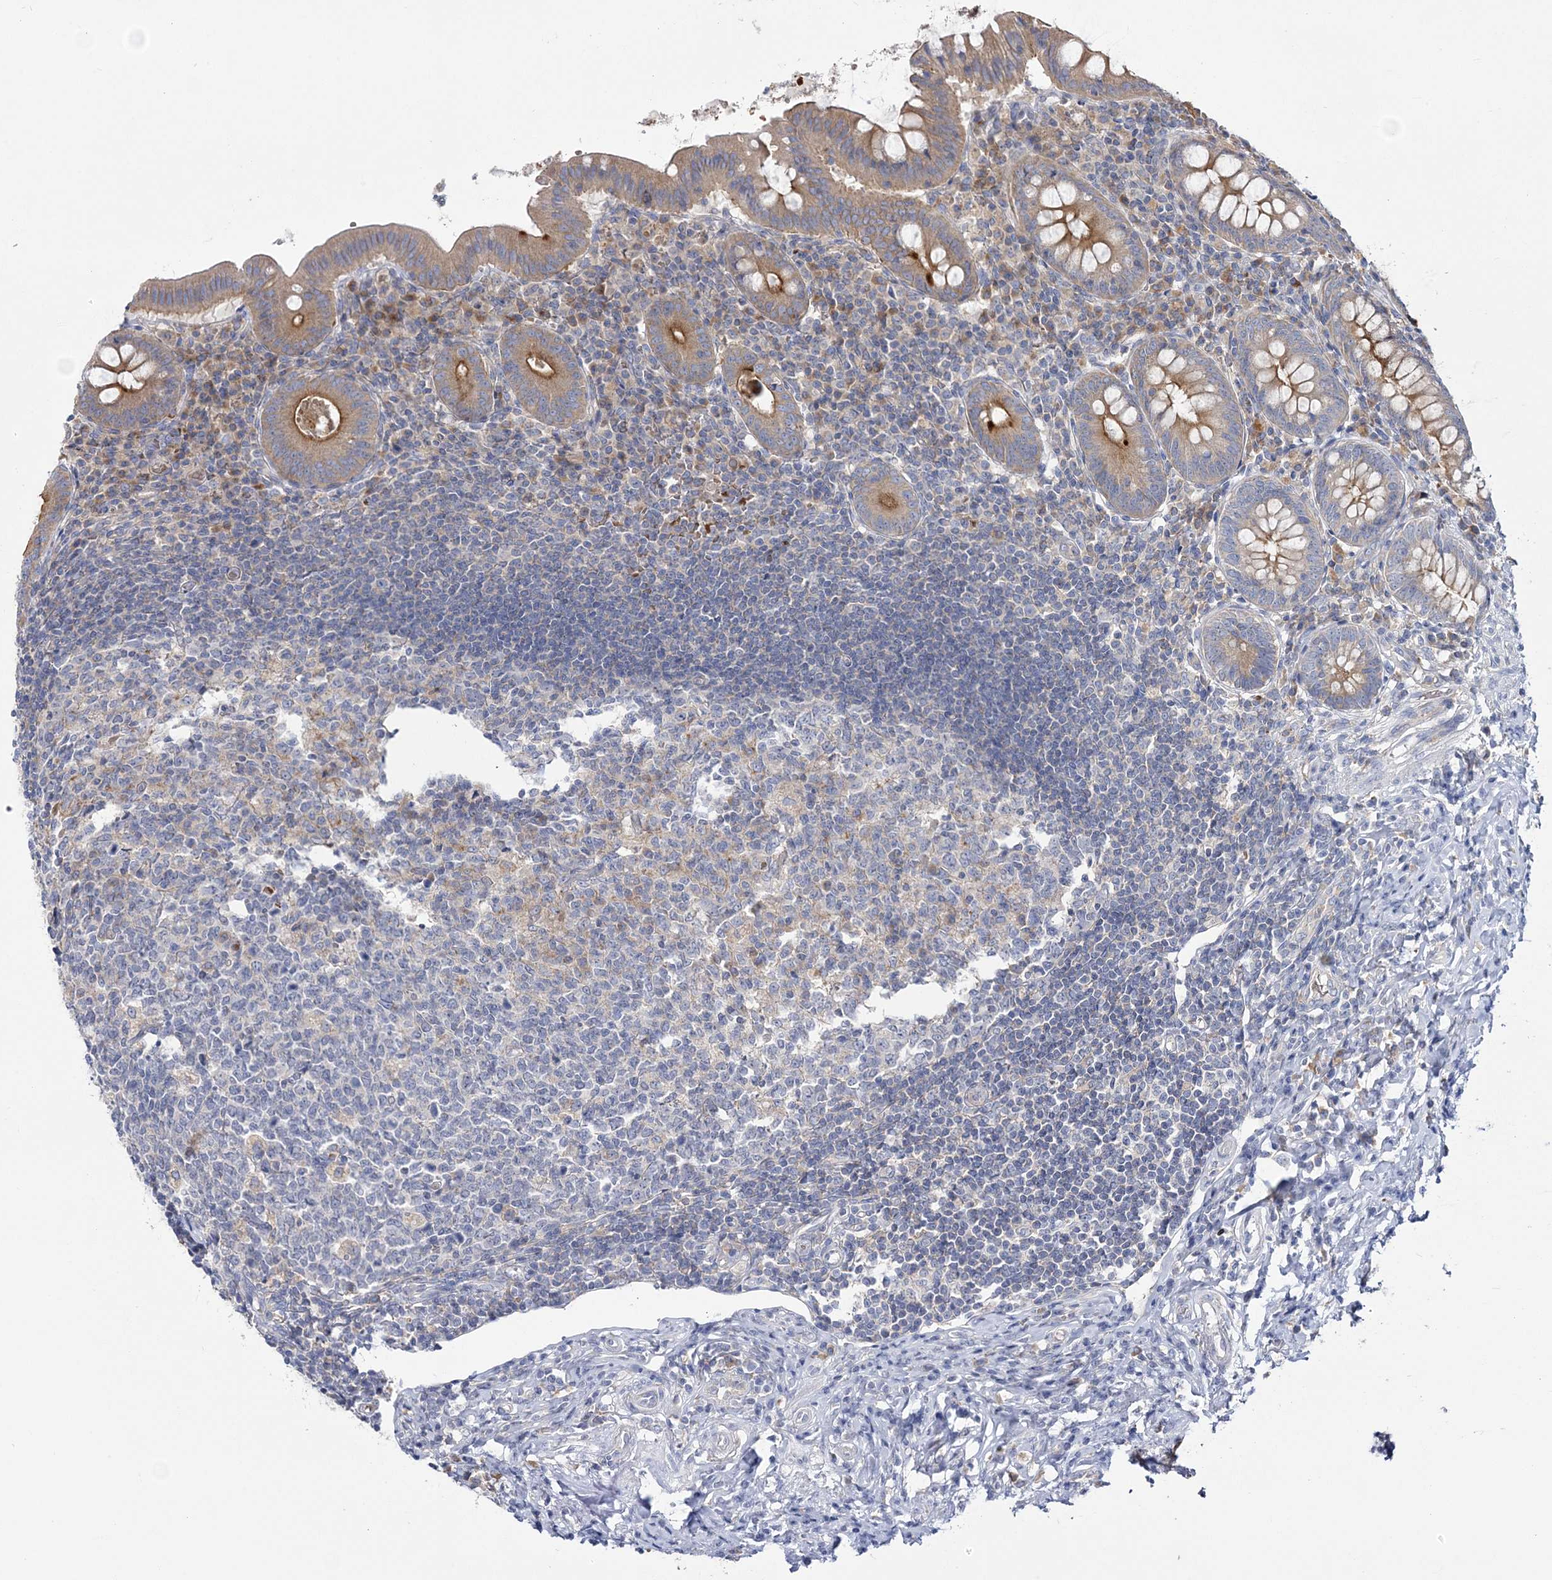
{"staining": {"intensity": "moderate", "quantity": "25%-75%", "location": "cytoplasmic/membranous"}, "tissue": "appendix", "cell_type": "Glandular cells", "image_type": "normal", "snomed": [{"axis": "morphology", "description": "Normal tissue, NOS"}, {"axis": "topography", "description": "Appendix"}], "caption": "This micrograph shows normal appendix stained with IHC to label a protein in brown. The cytoplasmic/membranous of glandular cells show moderate positivity for the protein. Nuclei are counter-stained blue.", "gene": "ATP11B", "patient": {"sex": "female", "age": 54}}